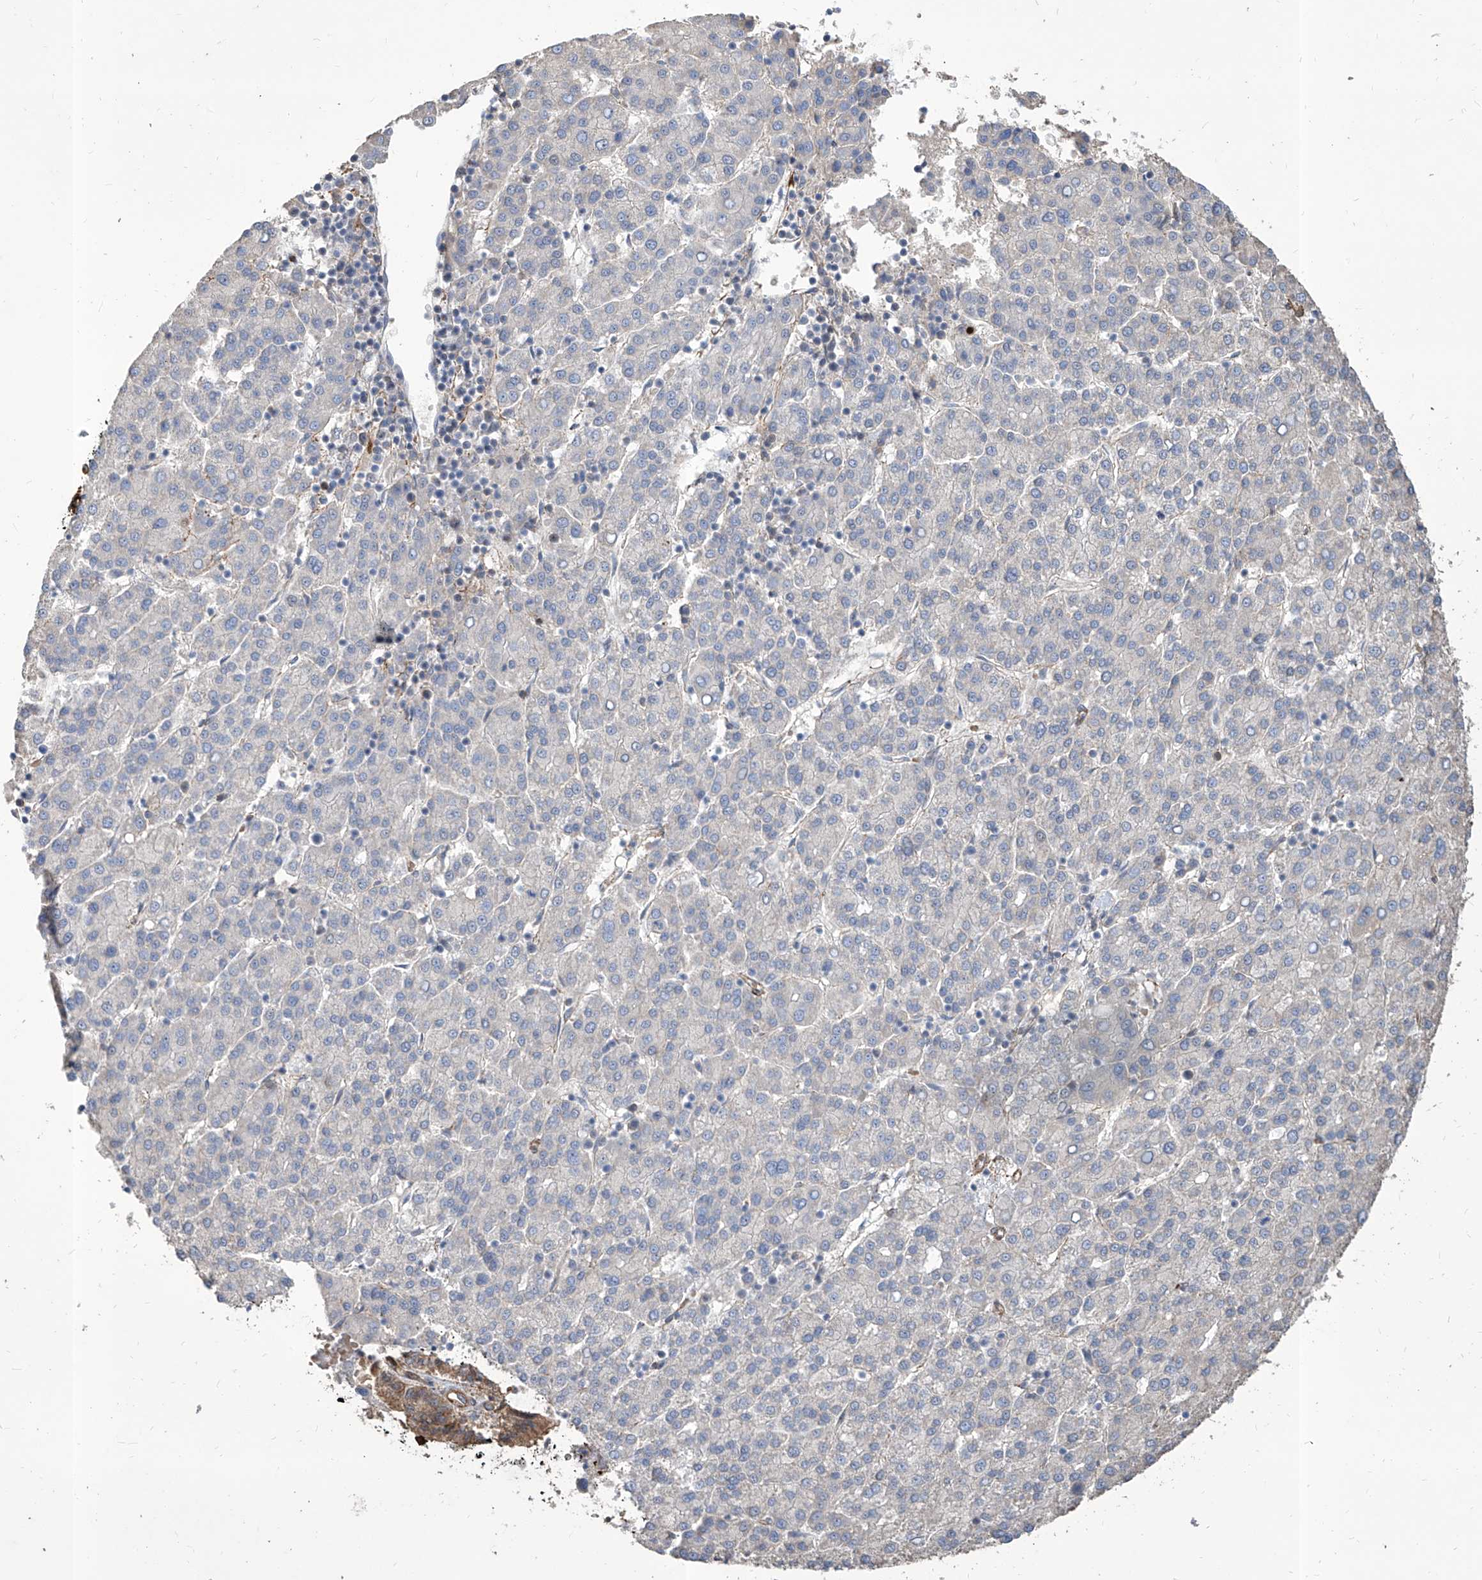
{"staining": {"intensity": "negative", "quantity": "none", "location": "none"}, "tissue": "liver cancer", "cell_type": "Tumor cells", "image_type": "cancer", "snomed": [{"axis": "morphology", "description": "Carcinoma, Hepatocellular, NOS"}, {"axis": "topography", "description": "Liver"}], "caption": "A photomicrograph of human hepatocellular carcinoma (liver) is negative for staining in tumor cells. (IHC, brightfield microscopy, high magnification).", "gene": "FAM83B", "patient": {"sex": "female", "age": 58}}